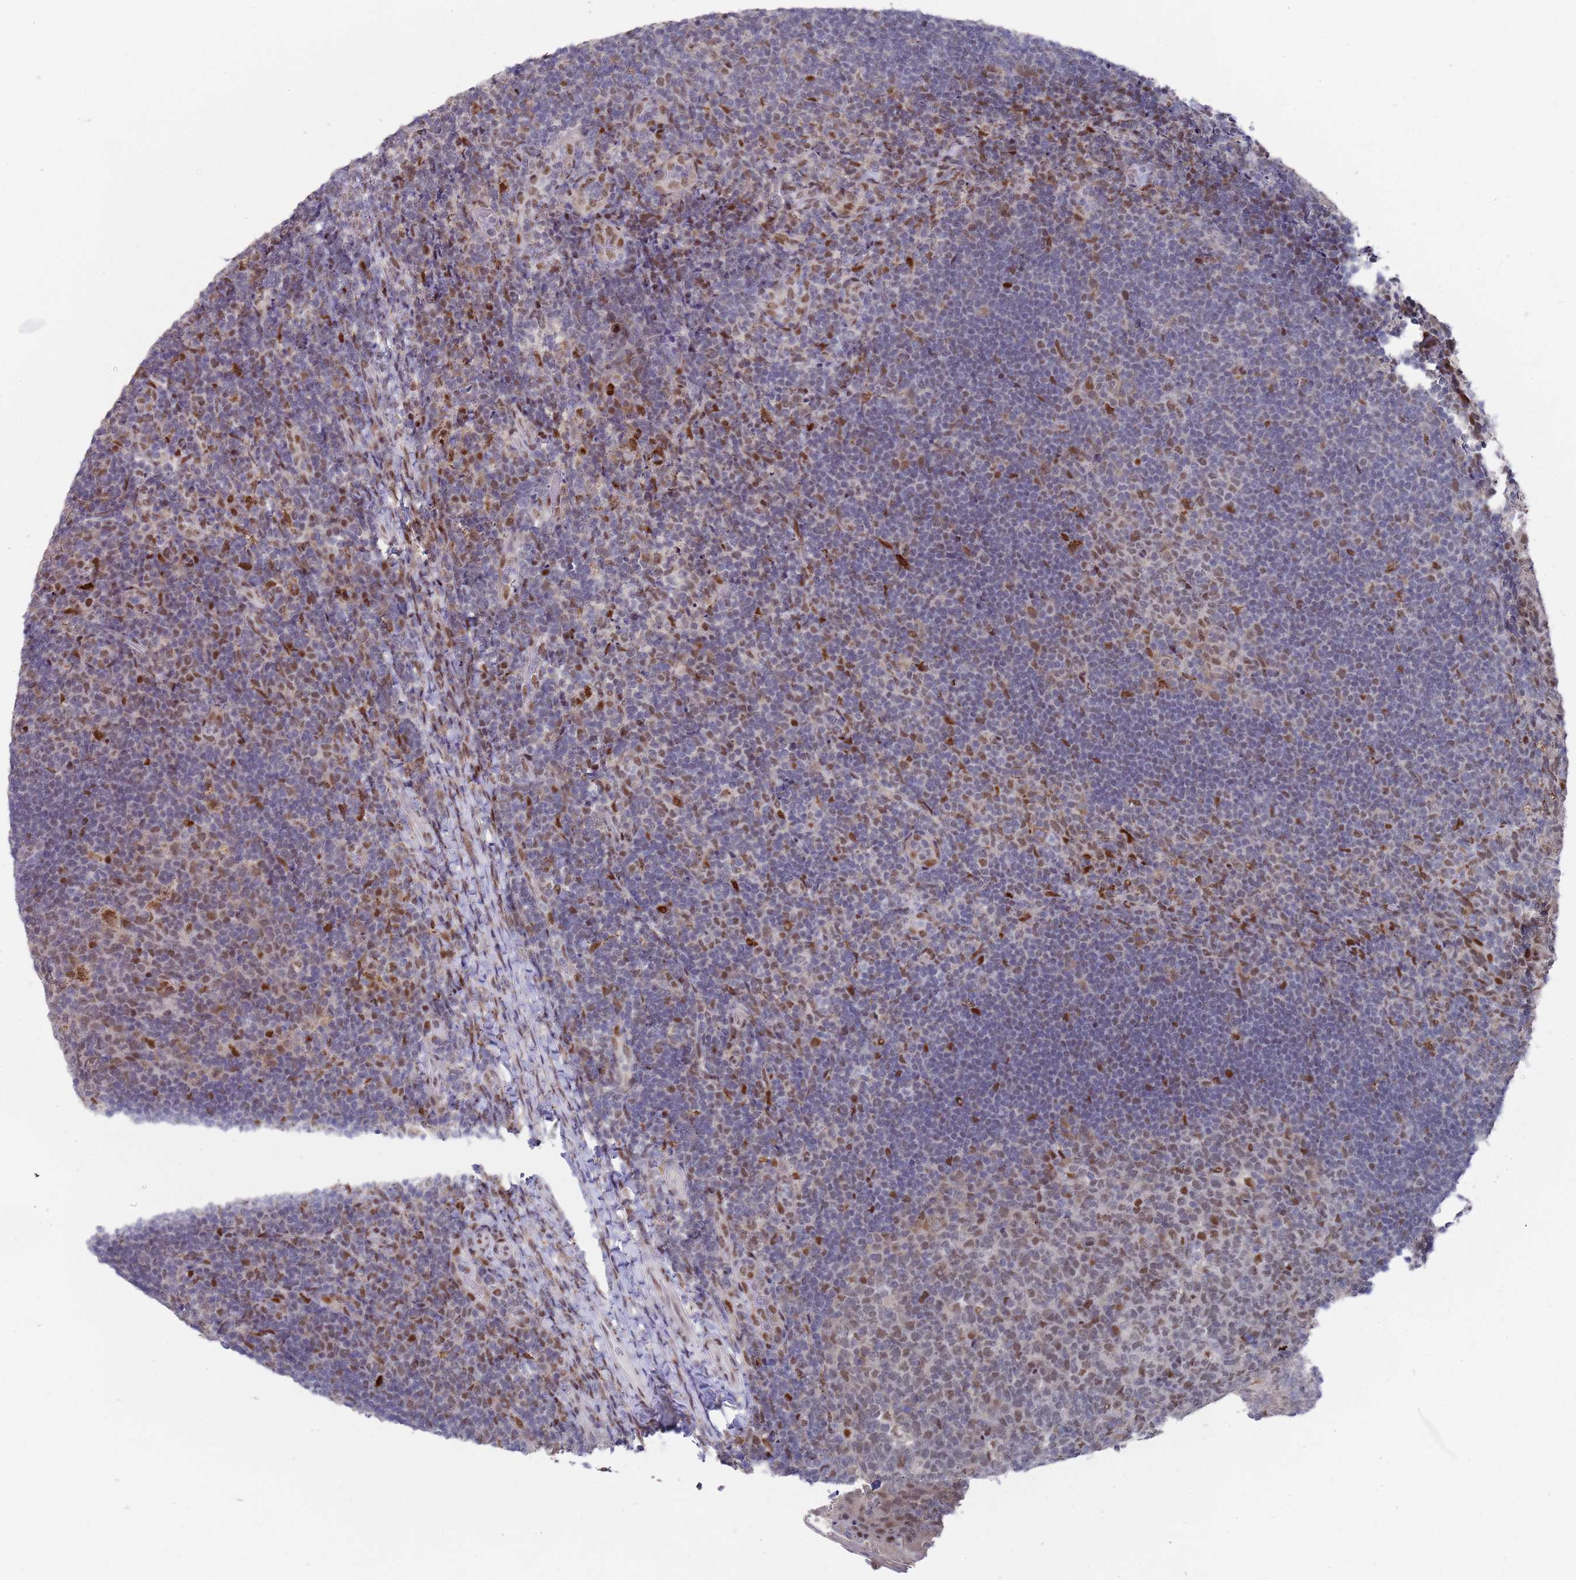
{"staining": {"intensity": "moderate", "quantity": "<25%", "location": "nuclear"}, "tissue": "tonsil", "cell_type": "Germinal center cells", "image_type": "normal", "snomed": [{"axis": "morphology", "description": "Normal tissue, NOS"}, {"axis": "topography", "description": "Tonsil"}], "caption": "Approximately <25% of germinal center cells in benign human tonsil exhibit moderate nuclear protein expression as visualized by brown immunohistochemical staining.", "gene": "COPS6", "patient": {"sex": "female", "age": 10}}